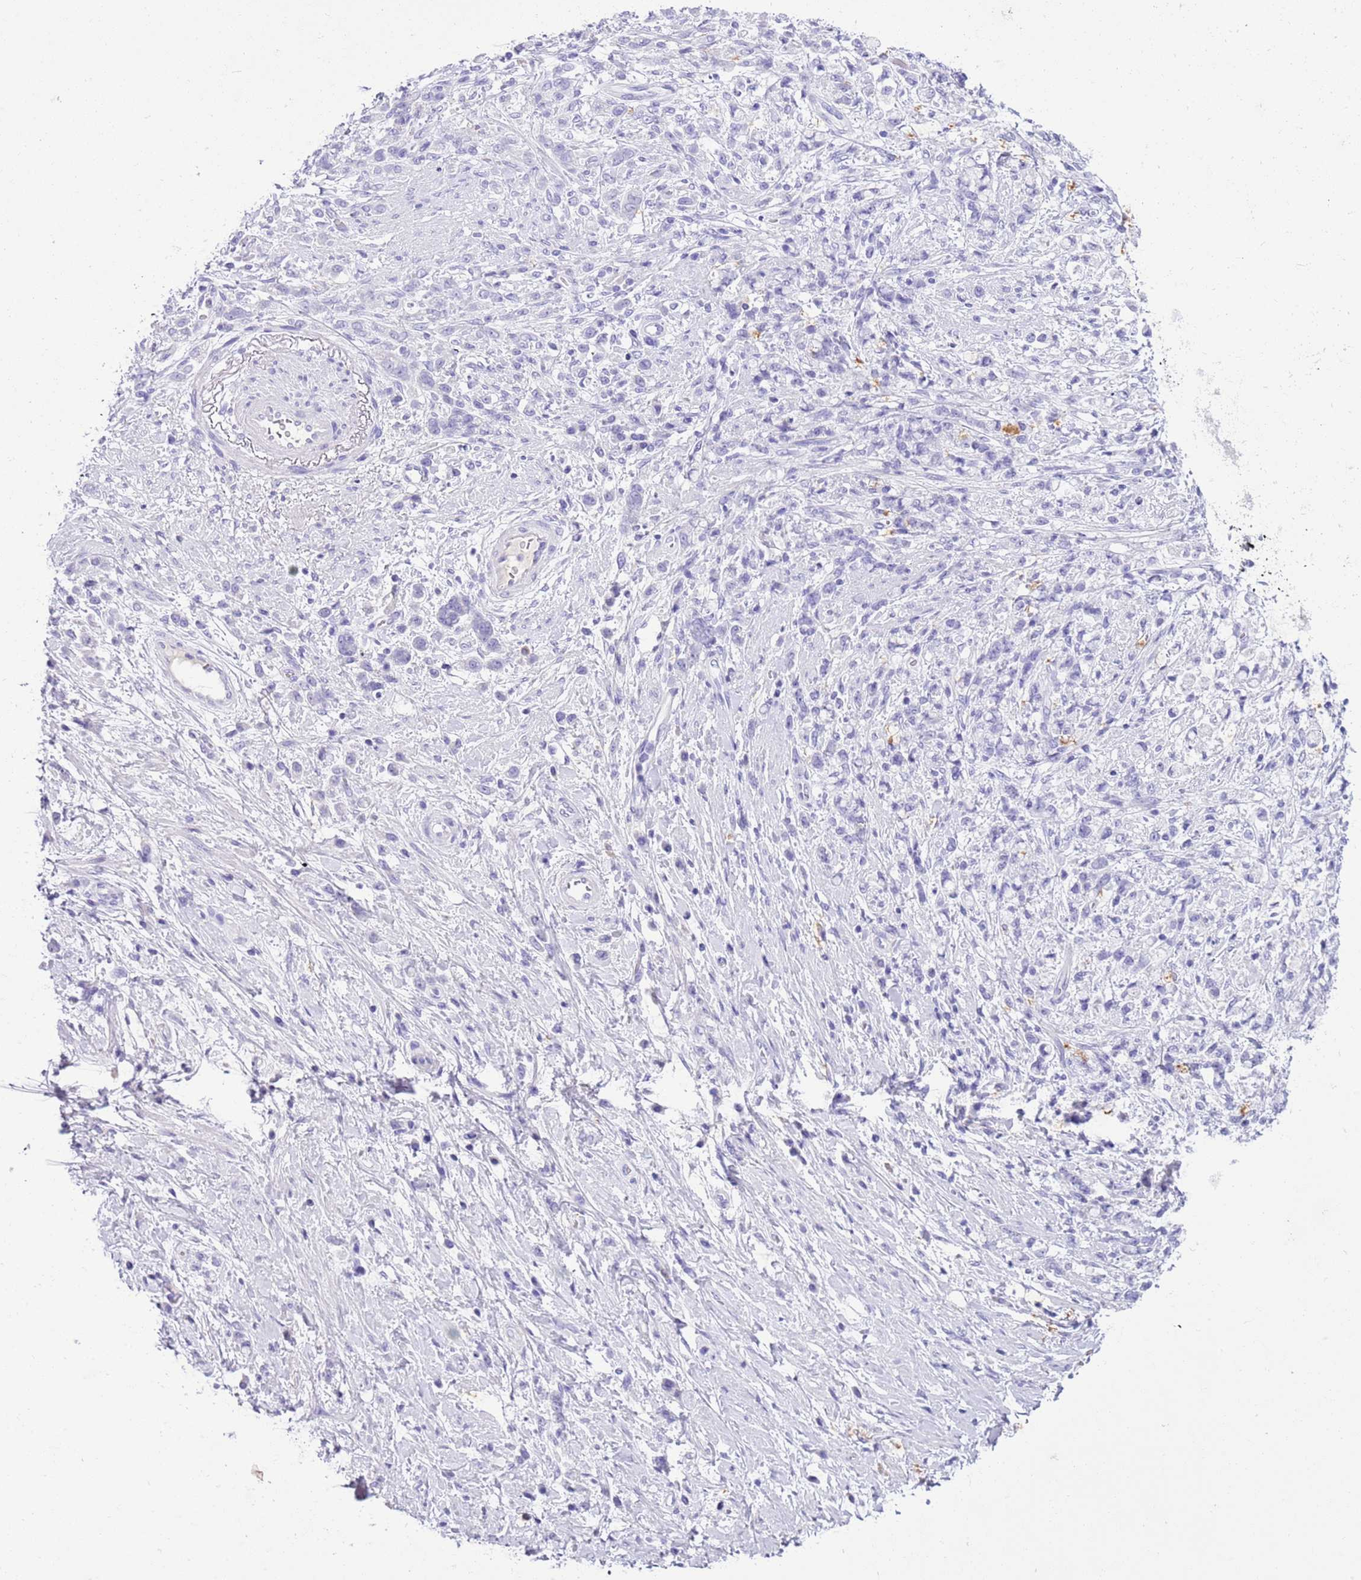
{"staining": {"intensity": "negative", "quantity": "none", "location": "none"}, "tissue": "stomach cancer", "cell_type": "Tumor cells", "image_type": "cancer", "snomed": [{"axis": "morphology", "description": "Adenocarcinoma, NOS"}, {"axis": "topography", "description": "Stomach"}], "caption": "Immunohistochemistry (IHC) photomicrograph of neoplastic tissue: human stomach cancer (adenocarcinoma) stained with DAB reveals no significant protein expression in tumor cells.", "gene": "TBC1D10B", "patient": {"sex": "female", "age": 60}}